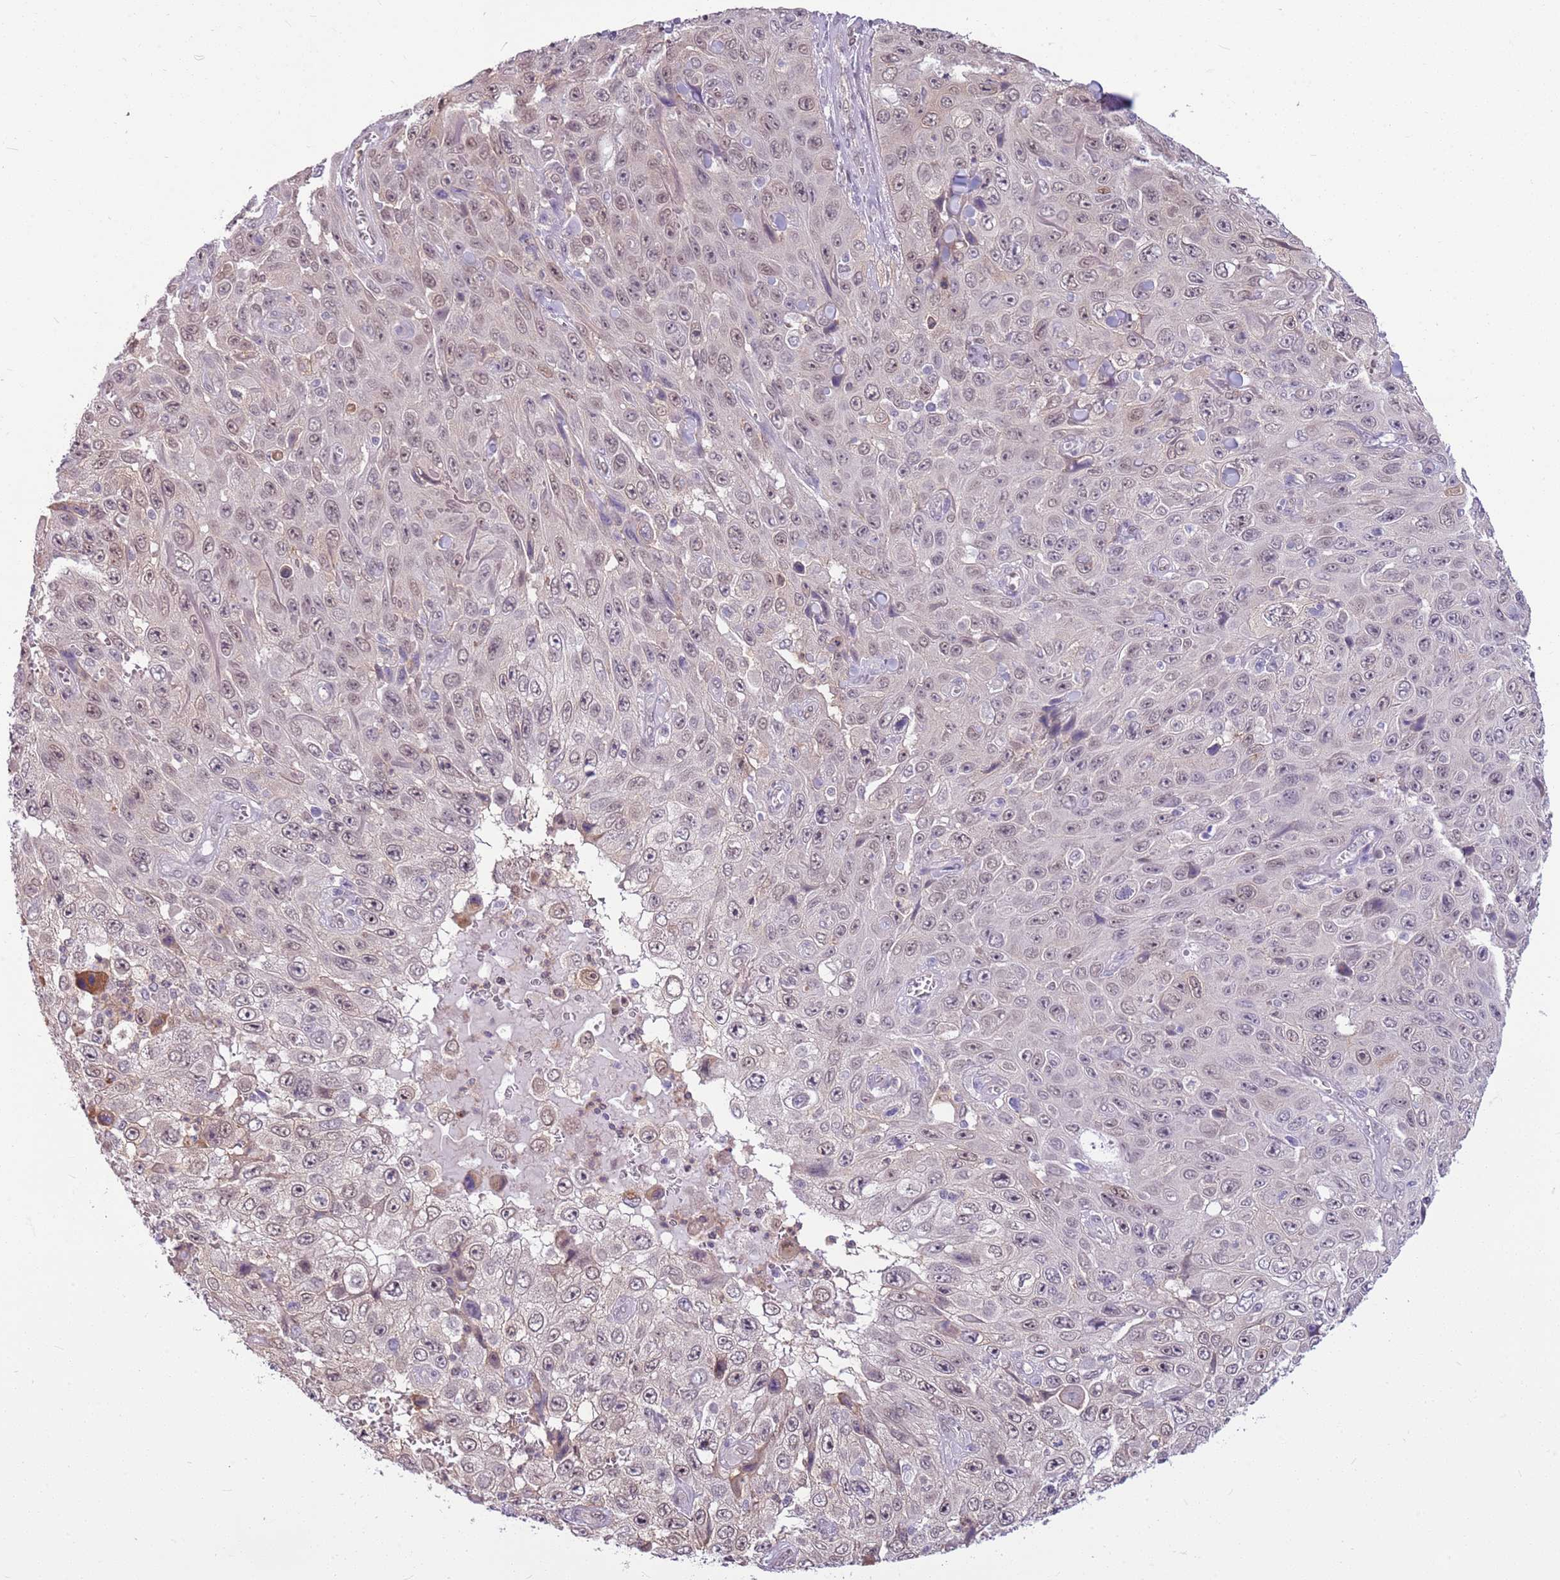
{"staining": {"intensity": "weak", "quantity": "25%-75%", "location": "nuclear"}, "tissue": "skin cancer", "cell_type": "Tumor cells", "image_type": "cancer", "snomed": [{"axis": "morphology", "description": "Squamous cell carcinoma, NOS"}, {"axis": "topography", "description": "Skin"}], "caption": "Squamous cell carcinoma (skin) stained with a protein marker displays weak staining in tumor cells.", "gene": "DHX32", "patient": {"sex": "male", "age": 82}}